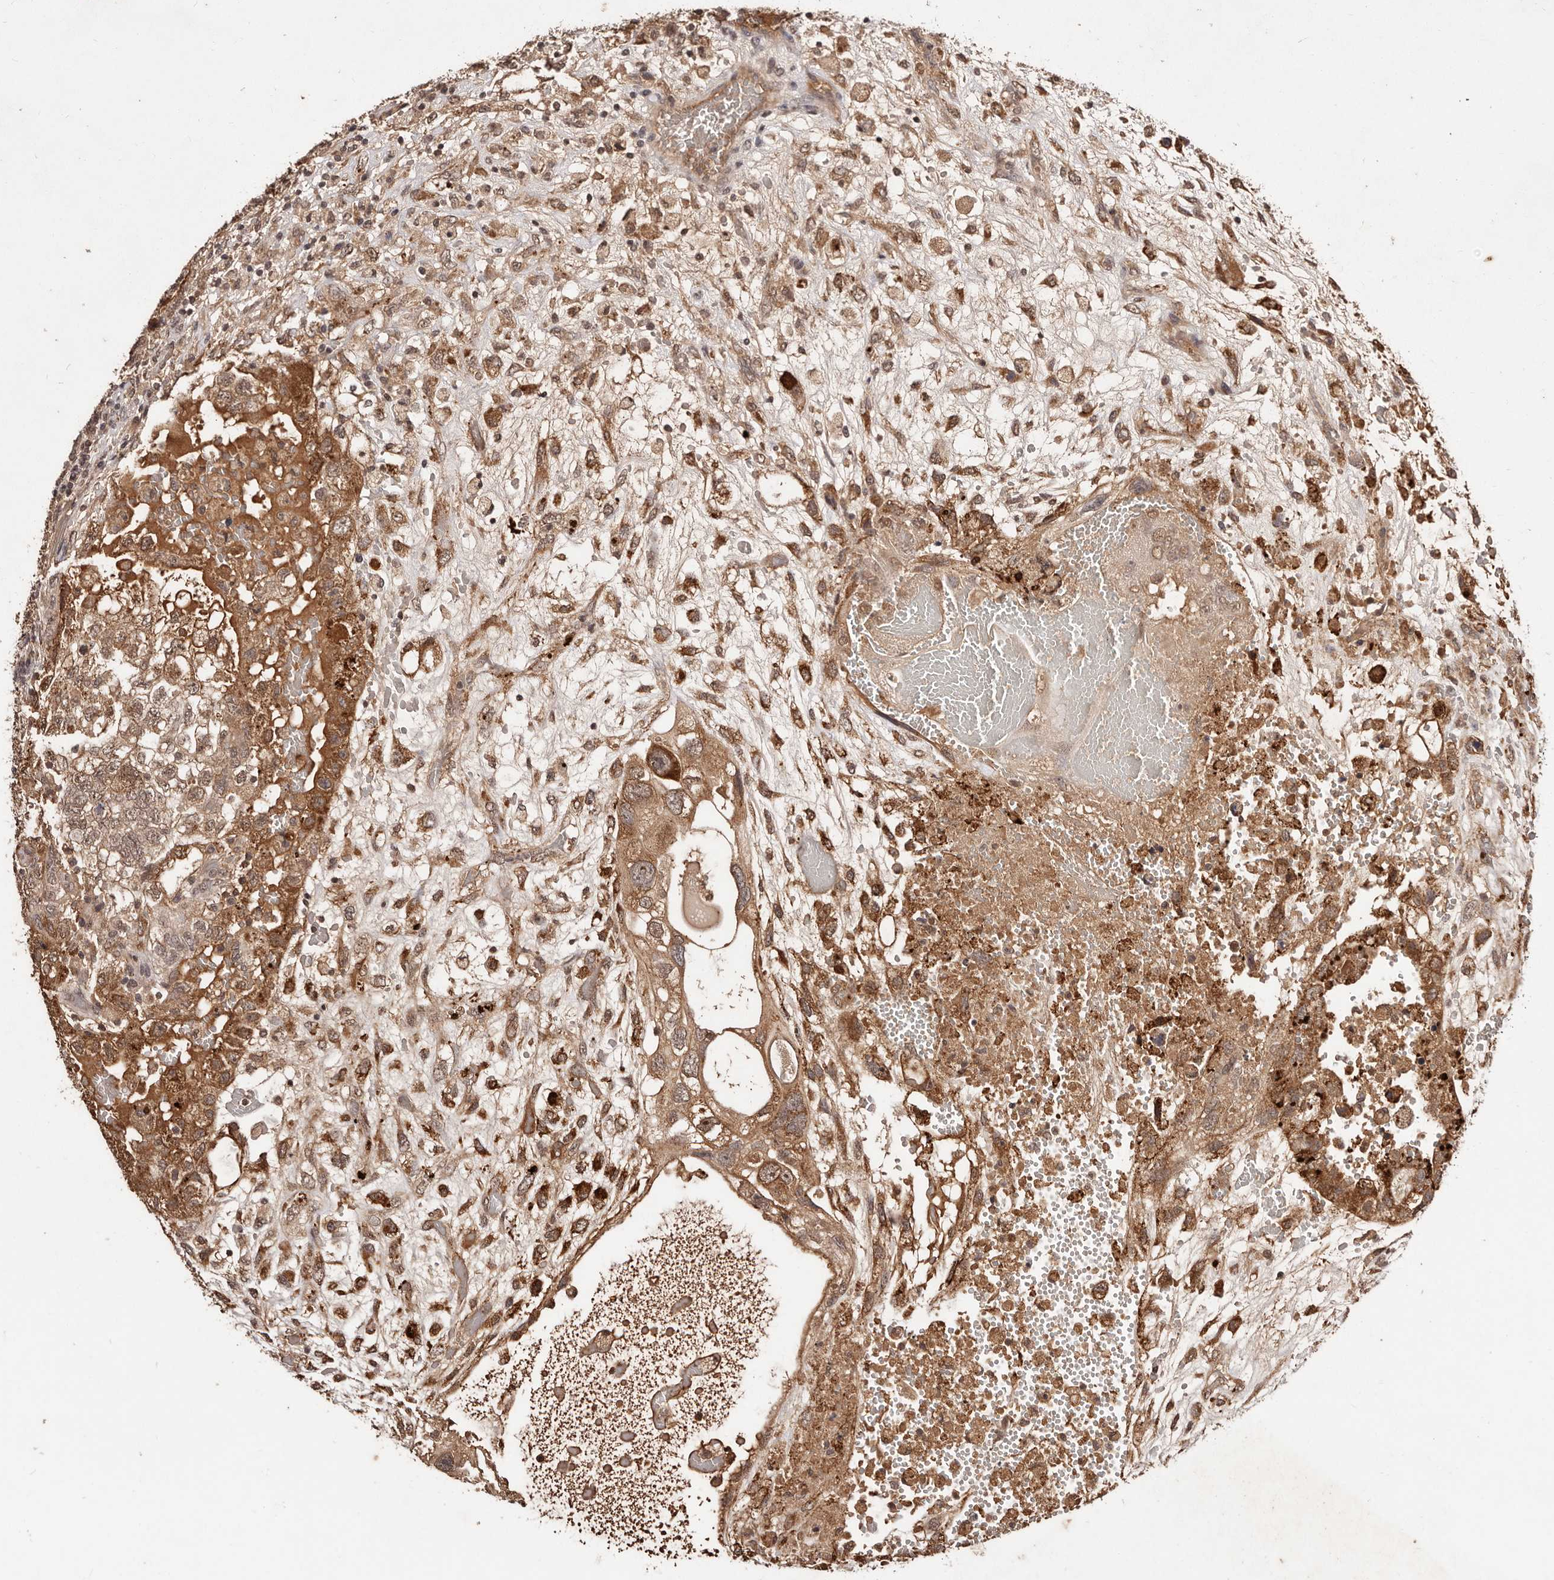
{"staining": {"intensity": "moderate", "quantity": ">75%", "location": "cytoplasmic/membranous"}, "tissue": "testis cancer", "cell_type": "Tumor cells", "image_type": "cancer", "snomed": [{"axis": "morphology", "description": "Carcinoma, Embryonal, NOS"}, {"axis": "topography", "description": "Testis"}], "caption": "IHC histopathology image of testis cancer stained for a protein (brown), which demonstrates medium levels of moderate cytoplasmic/membranous staining in approximately >75% of tumor cells.", "gene": "BICRAL", "patient": {"sex": "male", "age": 36}}